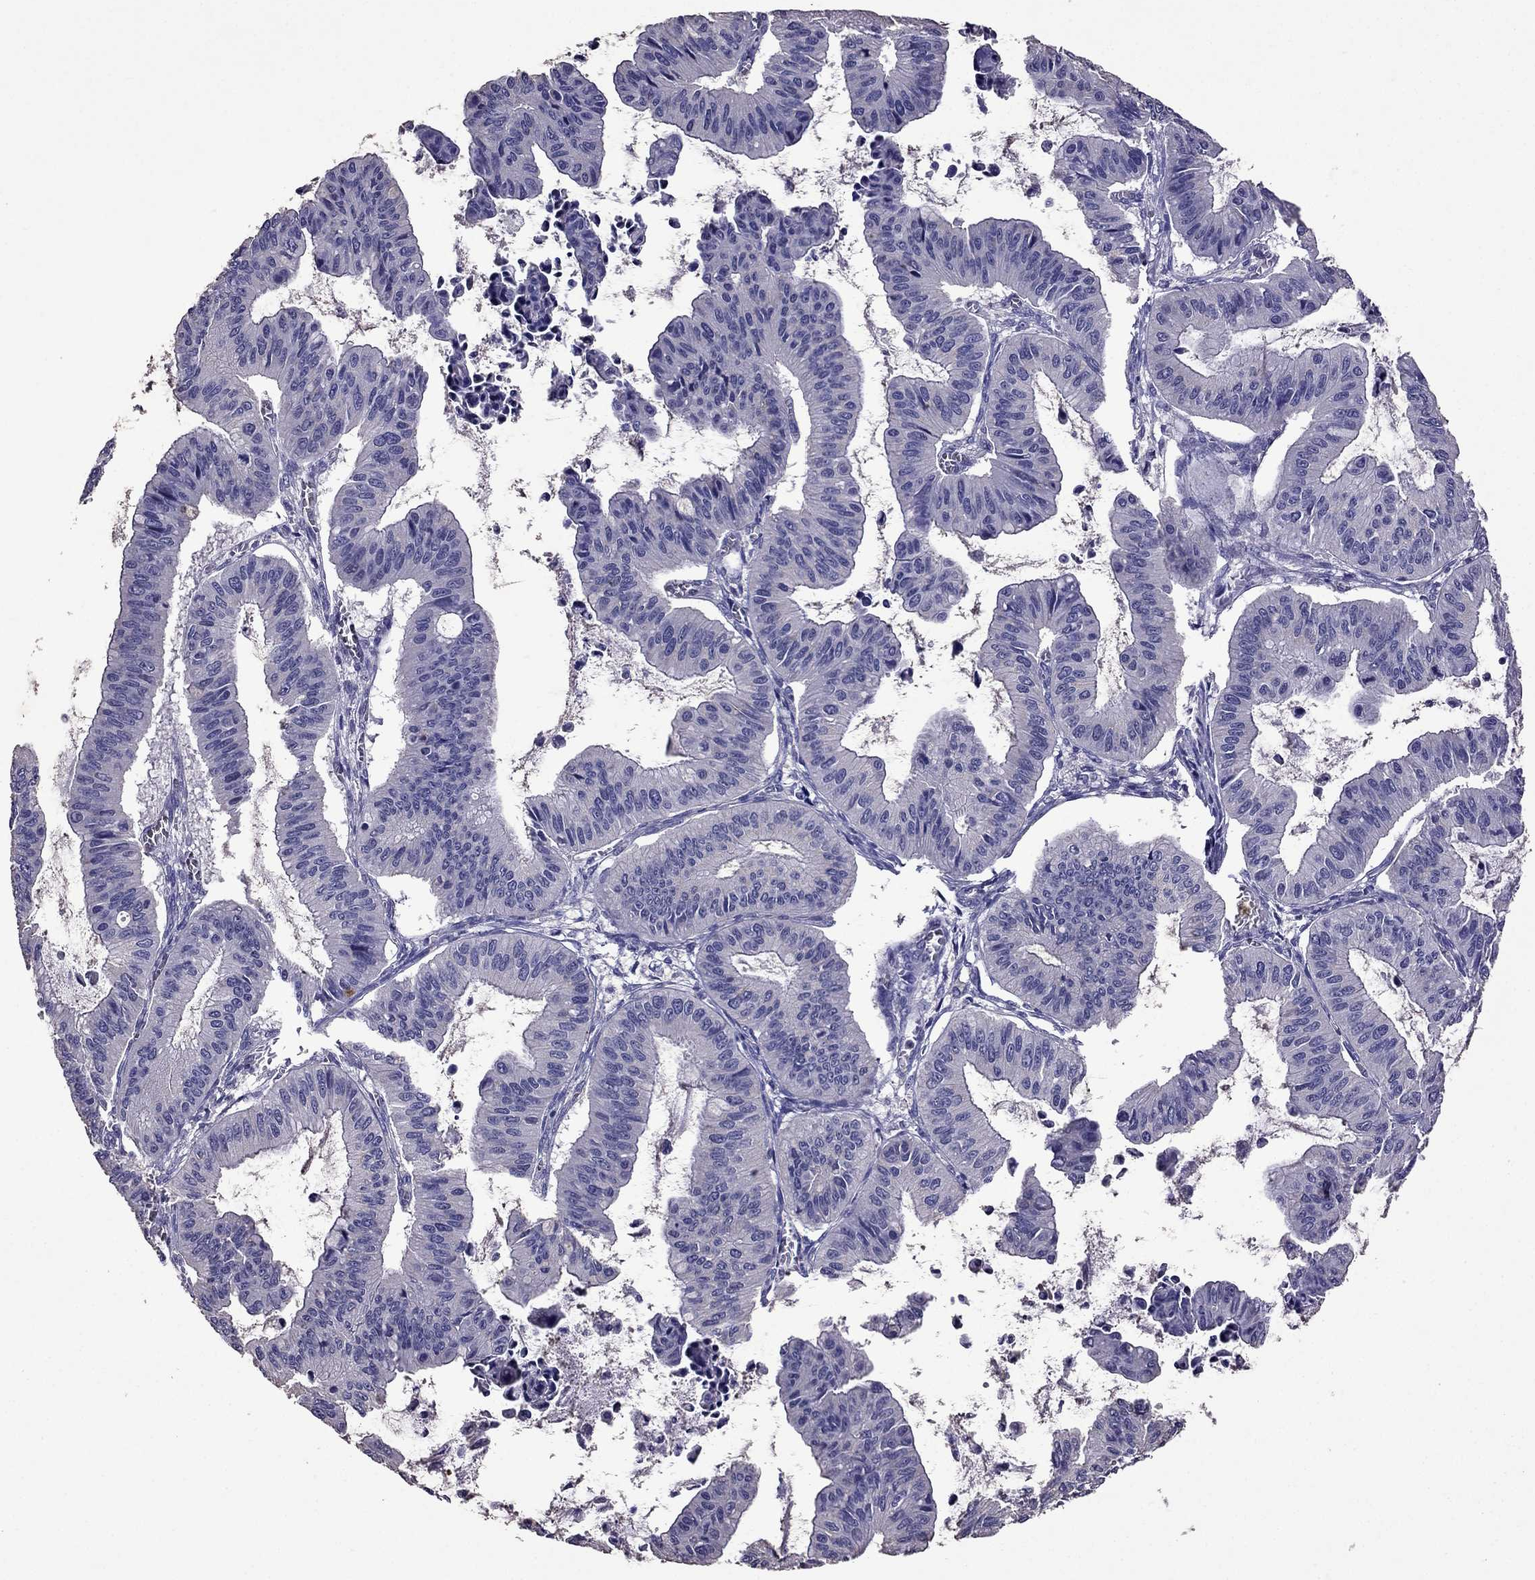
{"staining": {"intensity": "negative", "quantity": "none", "location": "none"}, "tissue": "ovarian cancer", "cell_type": "Tumor cells", "image_type": "cancer", "snomed": [{"axis": "morphology", "description": "Cystadenocarcinoma, mucinous, NOS"}, {"axis": "topography", "description": "Ovary"}], "caption": "DAB (3,3'-diaminobenzidine) immunohistochemical staining of ovarian cancer (mucinous cystadenocarcinoma) exhibits no significant staining in tumor cells. (DAB (3,3'-diaminobenzidine) immunohistochemistry visualized using brightfield microscopy, high magnification).", "gene": "NKX3-1", "patient": {"sex": "female", "age": 72}}